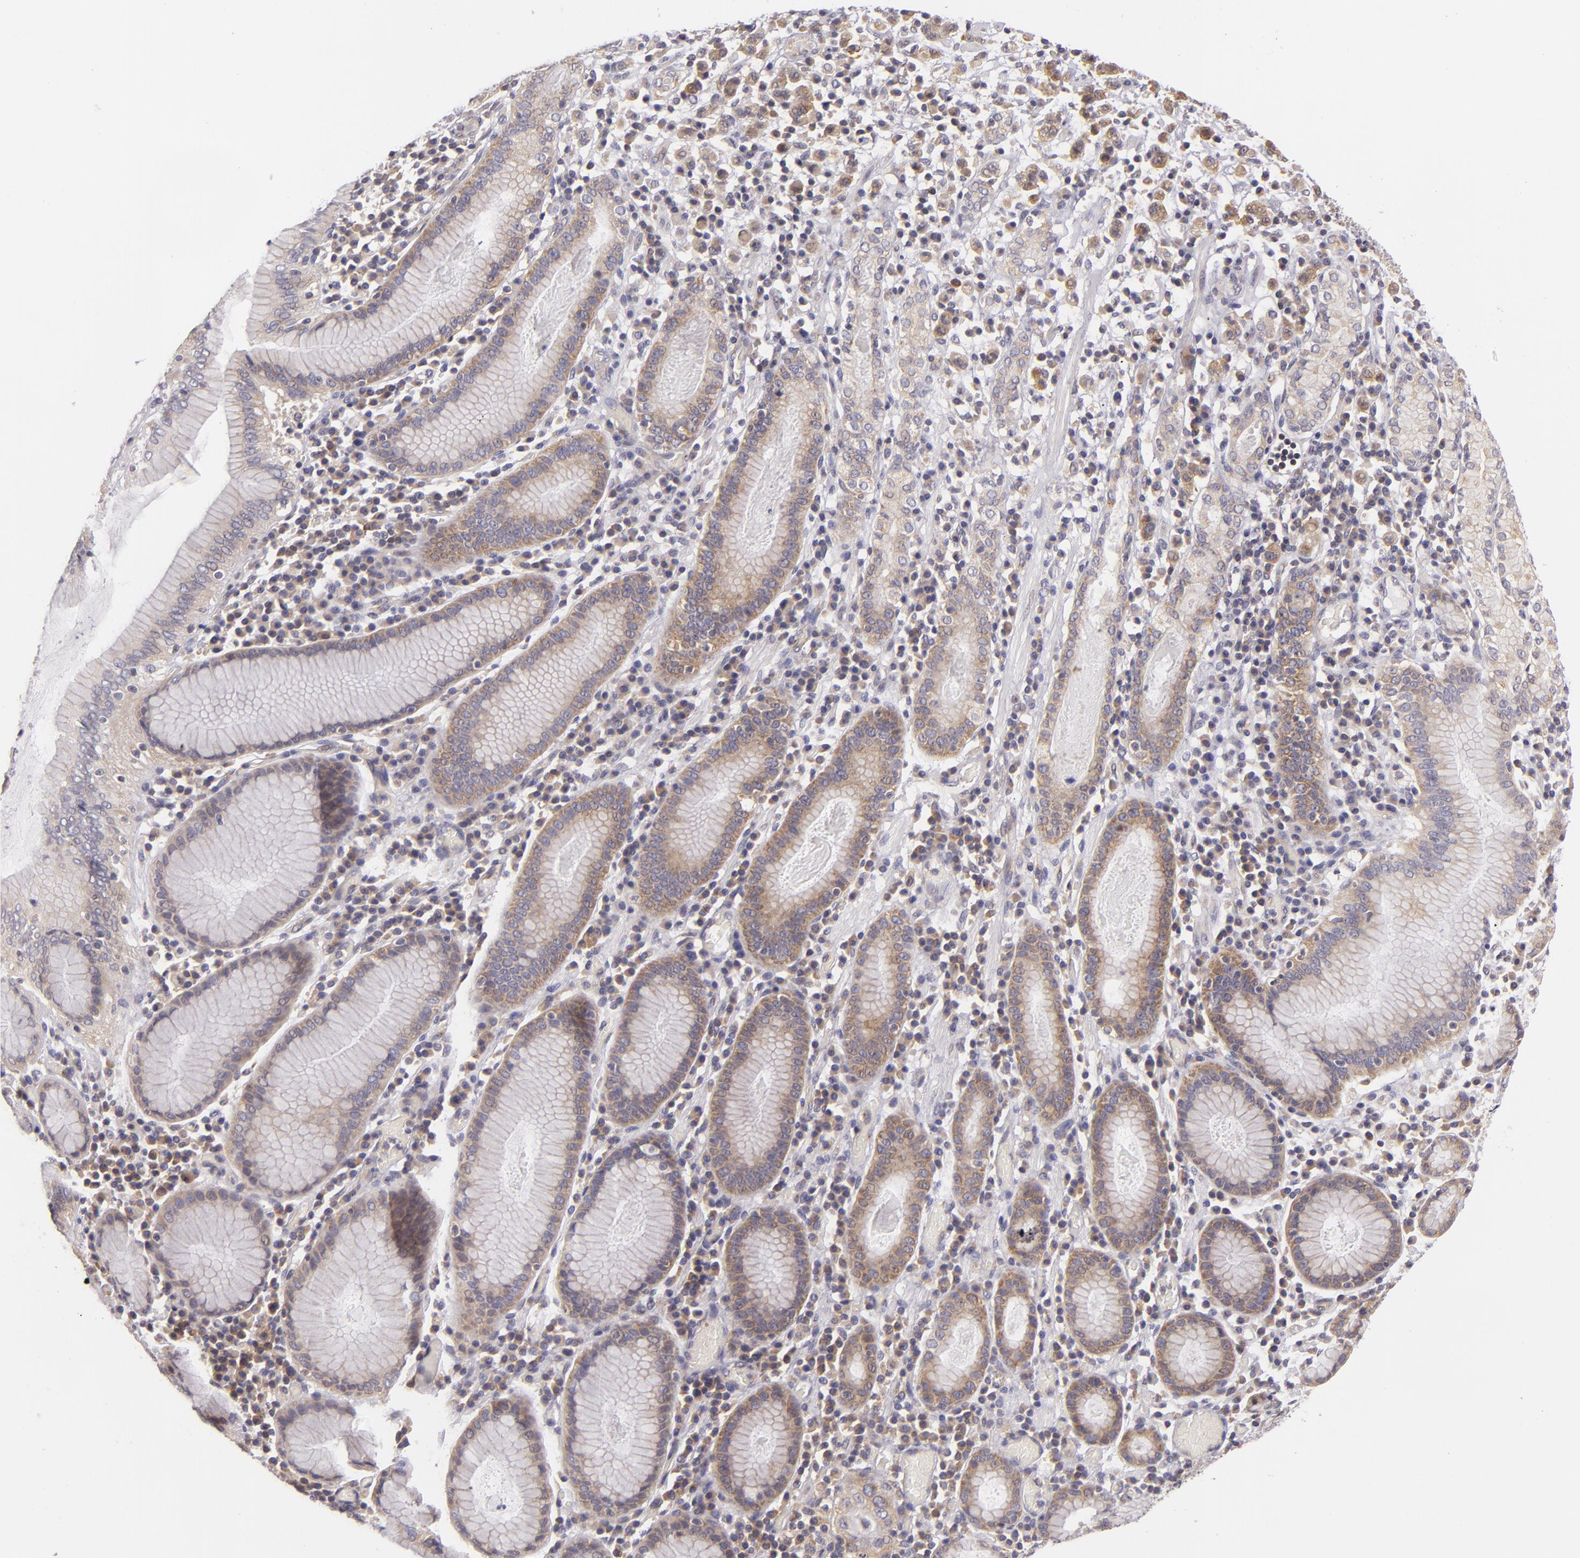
{"staining": {"intensity": "moderate", "quantity": "25%-75%", "location": "cytoplasmic/membranous"}, "tissue": "stomach cancer", "cell_type": "Tumor cells", "image_type": "cancer", "snomed": [{"axis": "morphology", "description": "Adenocarcinoma, NOS"}, {"axis": "topography", "description": "Stomach, lower"}], "caption": "An immunohistochemistry histopathology image of tumor tissue is shown. Protein staining in brown highlights moderate cytoplasmic/membranous positivity in stomach adenocarcinoma within tumor cells.", "gene": "UPF3B", "patient": {"sex": "male", "age": 88}}